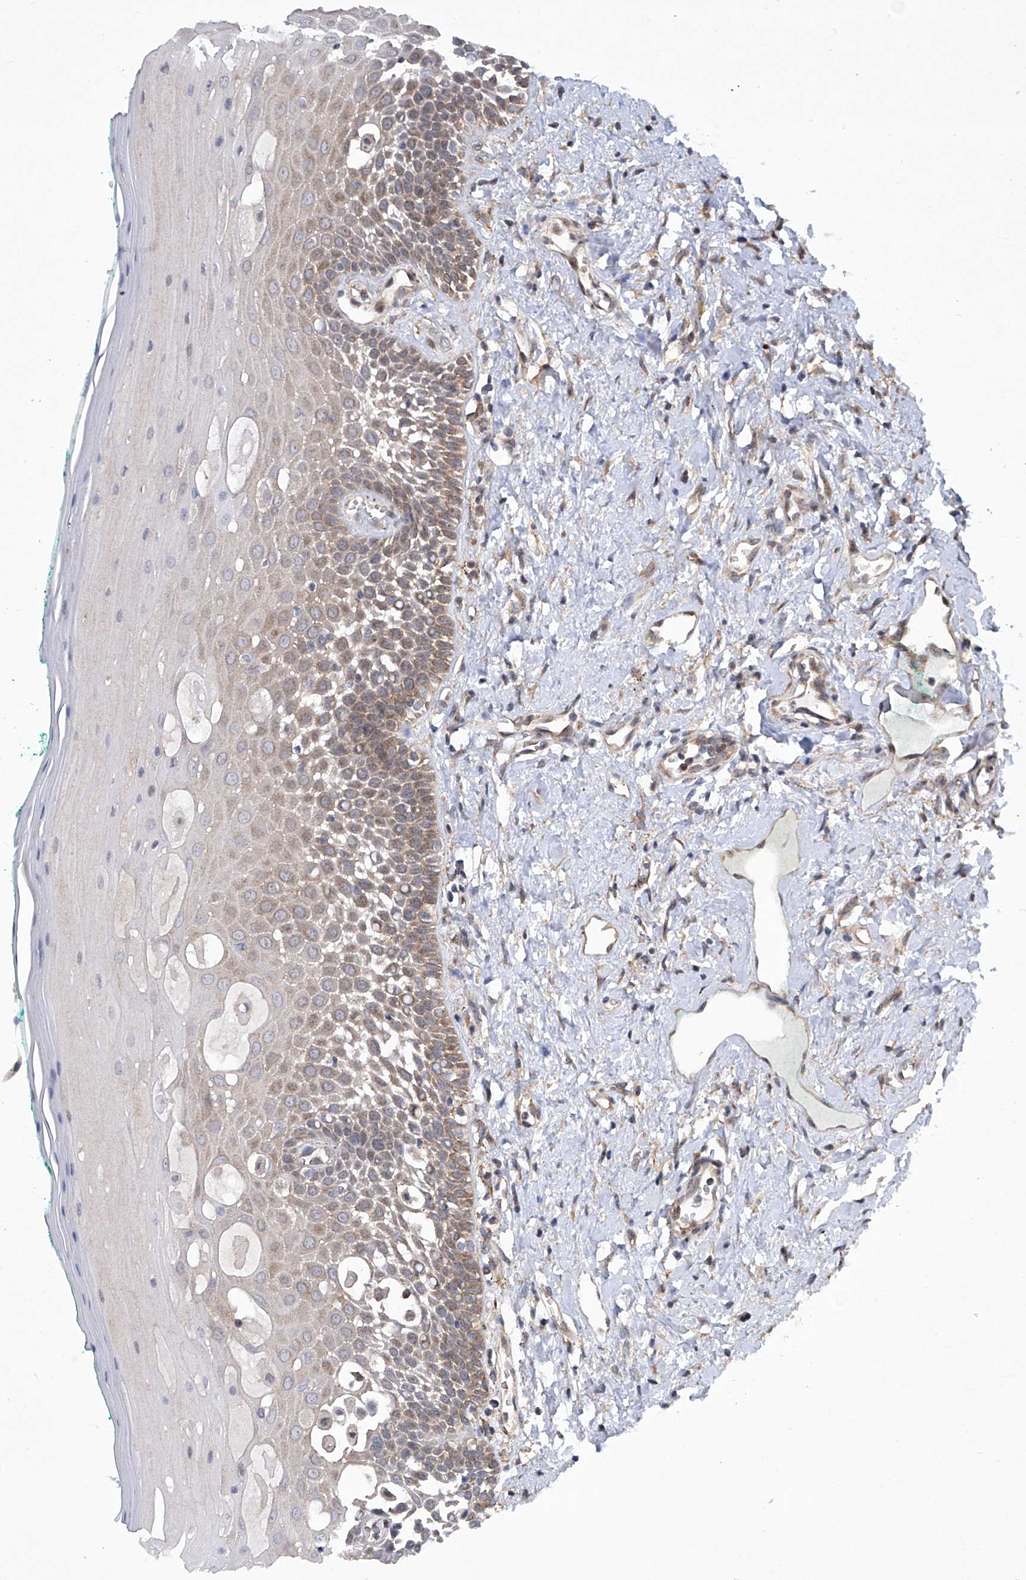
{"staining": {"intensity": "strong", "quantity": "25%-75%", "location": "cytoplasmic/membranous,nuclear"}, "tissue": "oral mucosa", "cell_type": "Squamous epithelial cells", "image_type": "normal", "snomed": [{"axis": "morphology", "description": "Normal tissue, NOS"}, {"axis": "topography", "description": "Oral tissue"}], "caption": "Strong cytoplasmic/membranous,nuclear expression for a protein is appreciated in about 25%-75% of squamous epithelial cells of benign oral mucosa using IHC.", "gene": "CISH", "patient": {"sex": "female", "age": 70}}